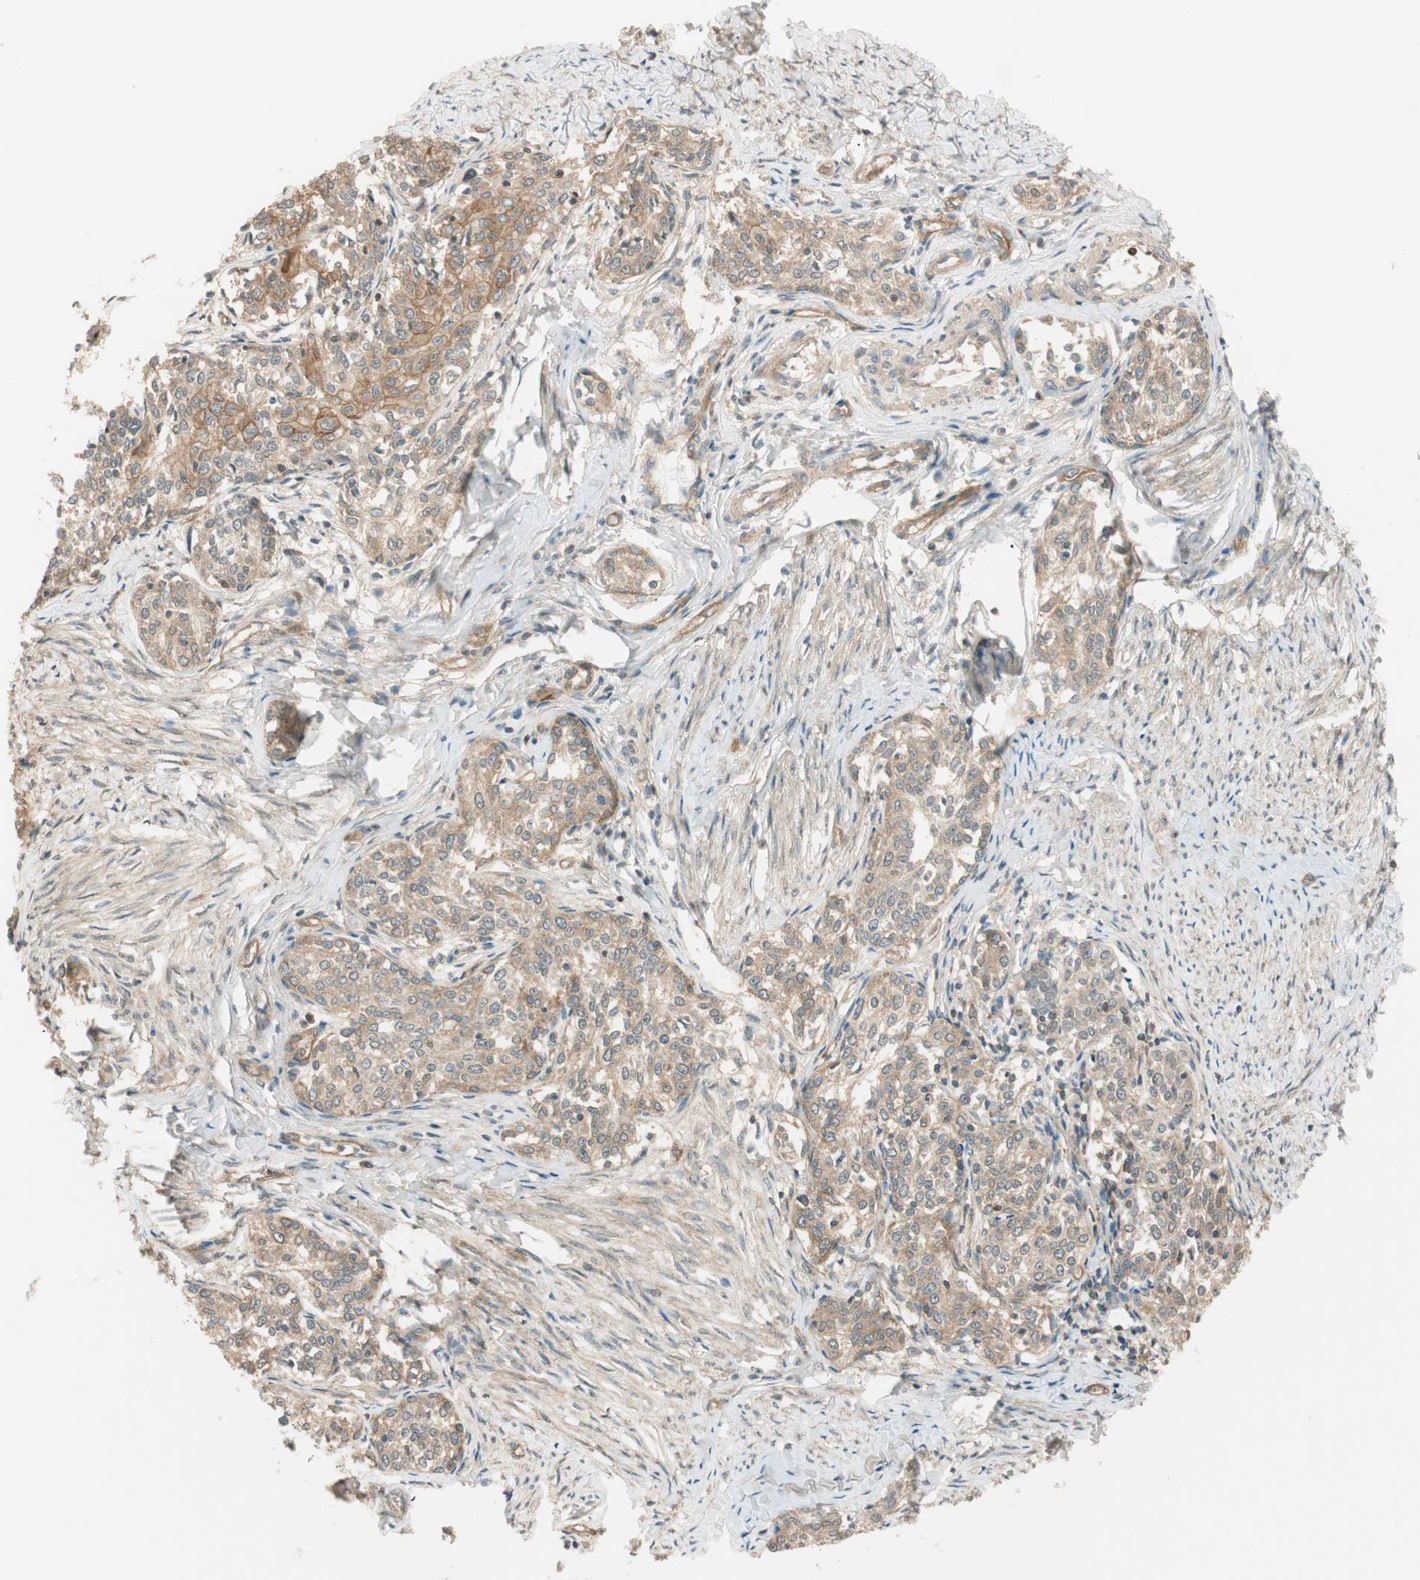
{"staining": {"intensity": "moderate", "quantity": ">75%", "location": "cytoplasmic/membranous"}, "tissue": "cervical cancer", "cell_type": "Tumor cells", "image_type": "cancer", "snomed": [{"axis": "morphology", "description": "Squamous cell carcinoma, NOS"}, {"axis": "morphology", "description": "Adenocarcinoma, NOS"}, {"axis": "topography", "description": "Cervix"}], "caption": "The immunohistochemical stain highlights moderate cytoplasmic/membranous positivity in tumor cells of cervical cancer tissue.", "gene": "PSMD8", "patient": {"sex": "female", "age": 52}}